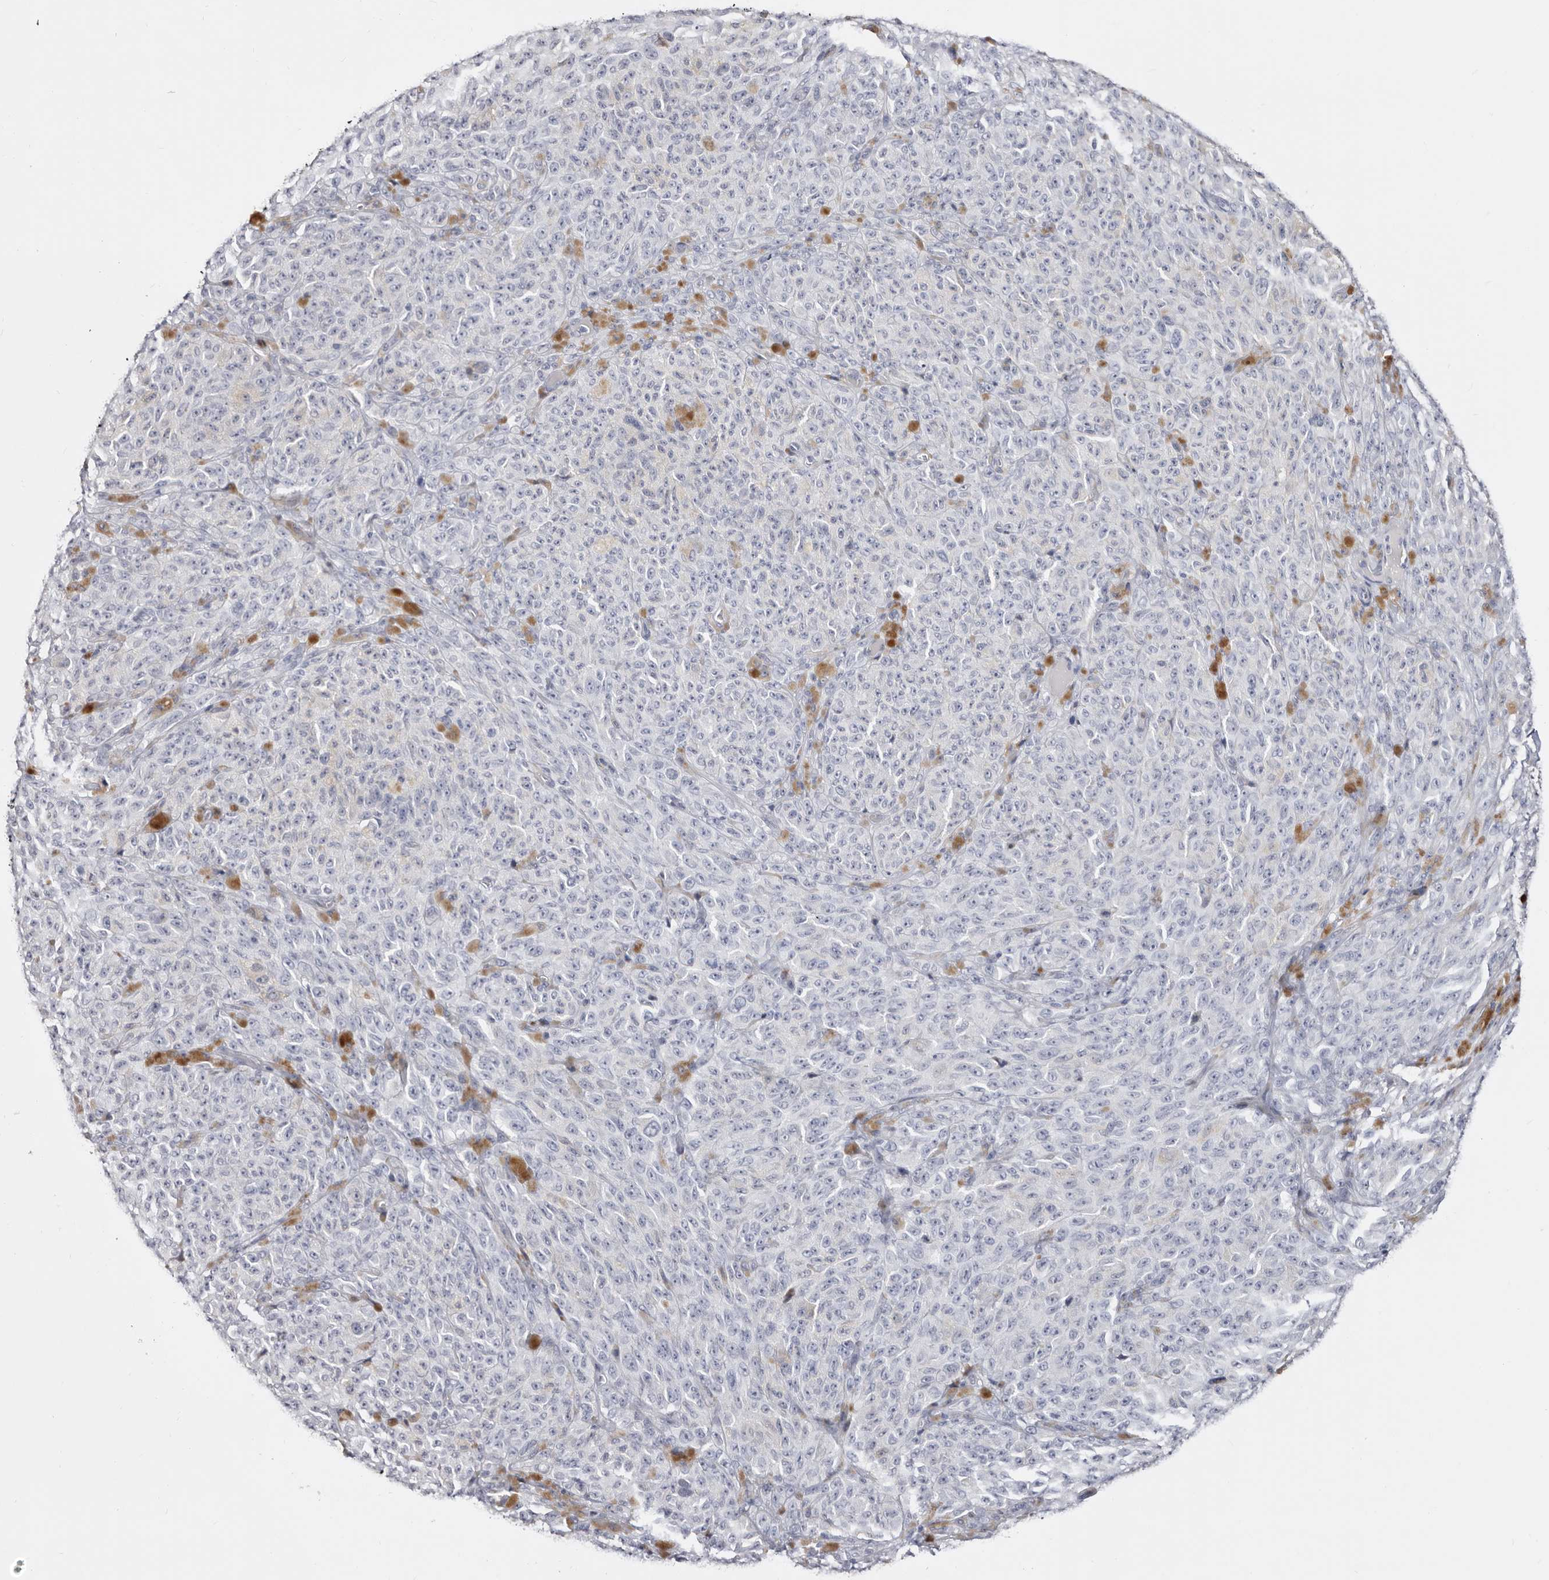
{"staining": {"intensity": "negative", "quantity": "none", "location": "none"}, "tissue": "melanoma", "cell_type": "Tumor cells", "image_type": "cancer", "snomed": [{"axis": "morphology", "description": "Malignant melanoma, NOS"}, {"axis": "topography", "description": "Skin"}], "caption": "DAB (3,3'-diaminobenzidine) immunohistochemical staining of malignant melanoma demonstrates no significant staining in tumor cells. (DAB (3,3'-diaminobenzidine) immunohistochemistry (IHC), high magnification).", "gene": "AKNAD1", "patient": {"sex": "female", "age": 82}}